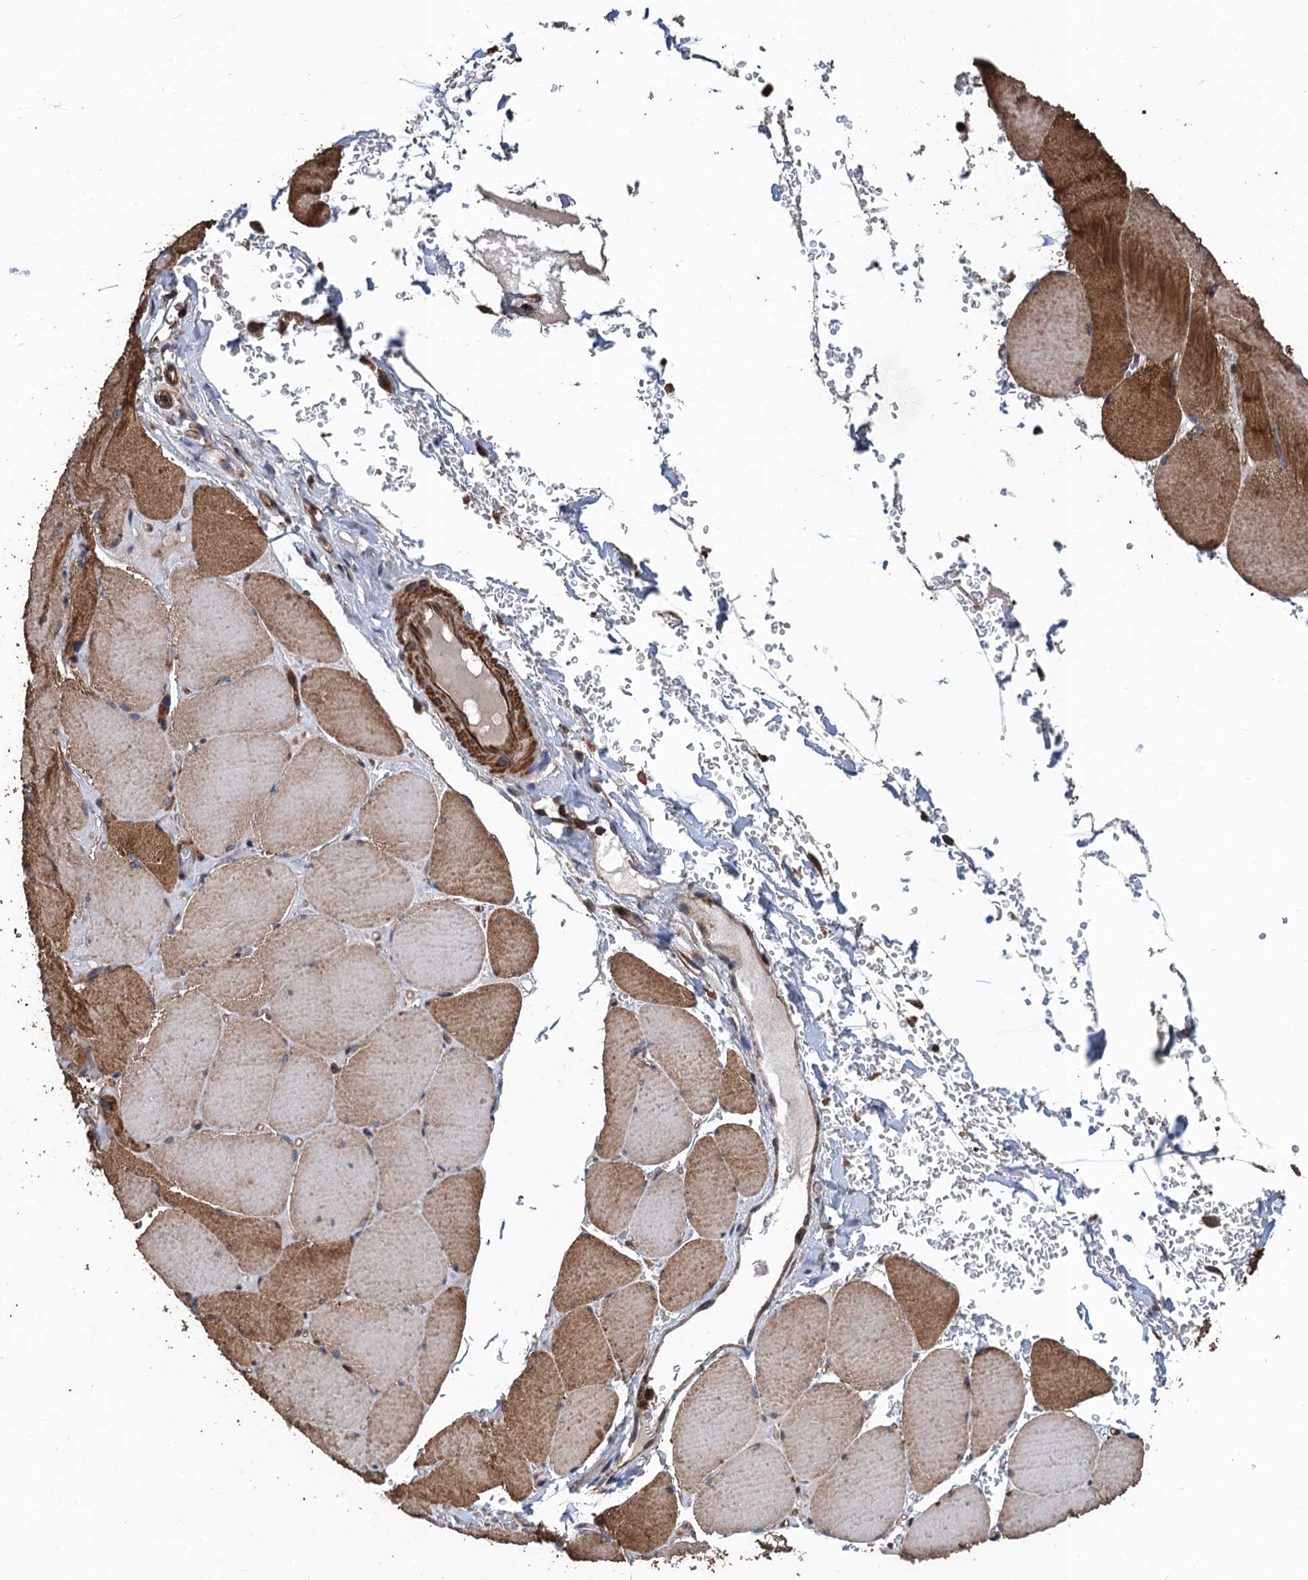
{"staining": {"intensity": "strong", "quantity": ">75%", "location": "cytoplasmic/membranous"}, "tissue": "skeletal muscle", "cell_type": "Myocytes", "image_type": "normal", "snomed": [{"axis": "morphology", "description": "Normal tissue, NOS"}, {"axis": "topography", "description": "Skeletal muscle"}, {"axis": "topography", "description": "Head-Neck"}], "caption": "Skeletal muscle stained with DAB IHC demonstrates high levels of strong cytoplasmic/membranous positivity in approximately >75% of myocytes.", "gene": "PPP4R1", "patient": {"sex": "male", "age": 66}}